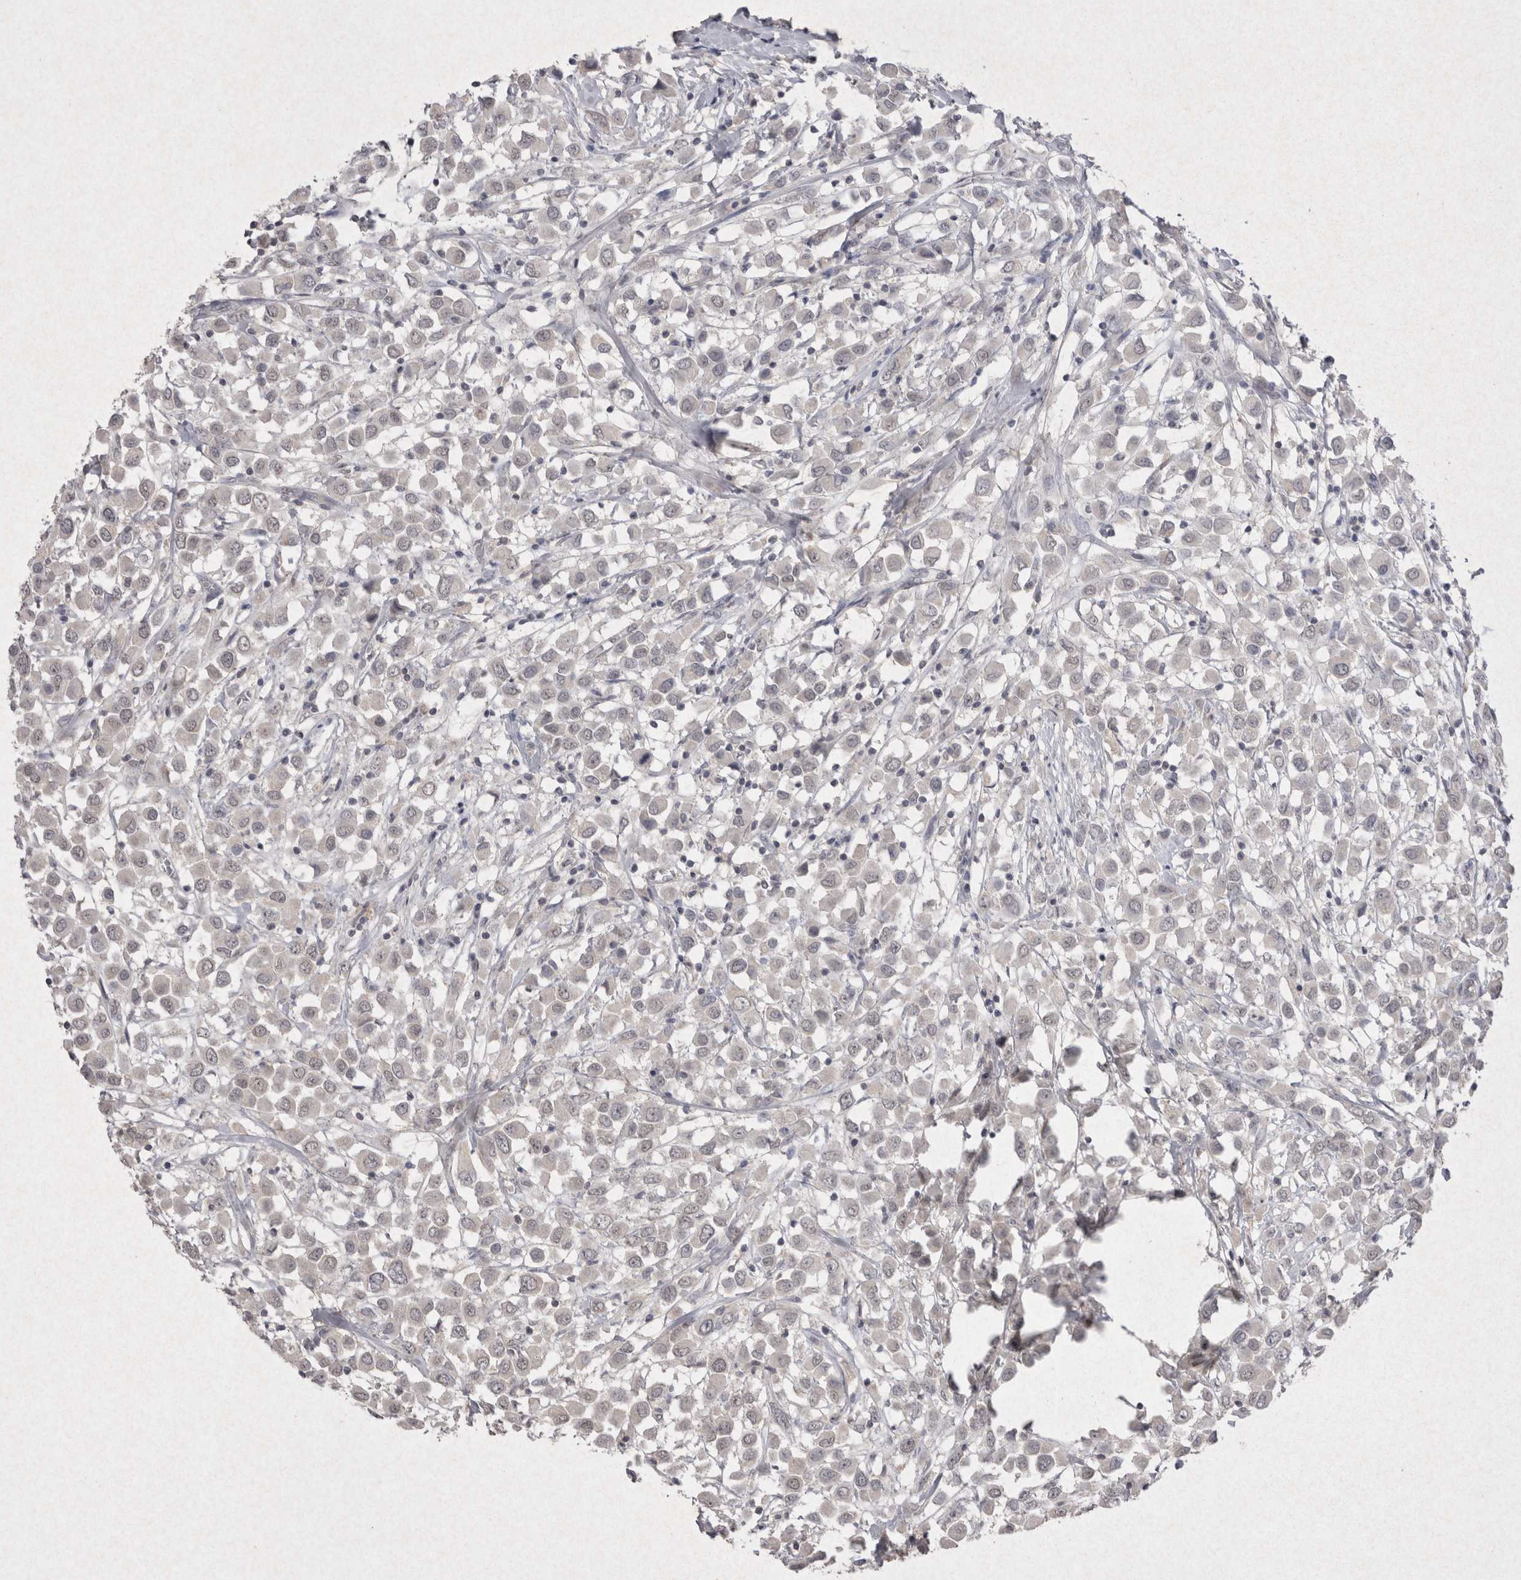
{"staining": {"intensity": "negative", "quantity": "none", "location": "none"}, "tissue": "breast cancer", "cell_type": "Tumor cells", "image_type": "cancer", "snomed": [{"axis": "morphology", "description": "Duct carcinoma"}, {"axis": "topography", "description": "Breast"}], "caption": "Intraductal carcinoma (breast) was stained to show a protein in brown. There is no significant expression in tumor cells. The staining is performed using DAB (3,3'-diaminobenzidine) brown chromogen with nuclei counter-stained in using hematoxylin.", "gene": "LYVE1", "patient": {"sex": "female", "age": 61}}